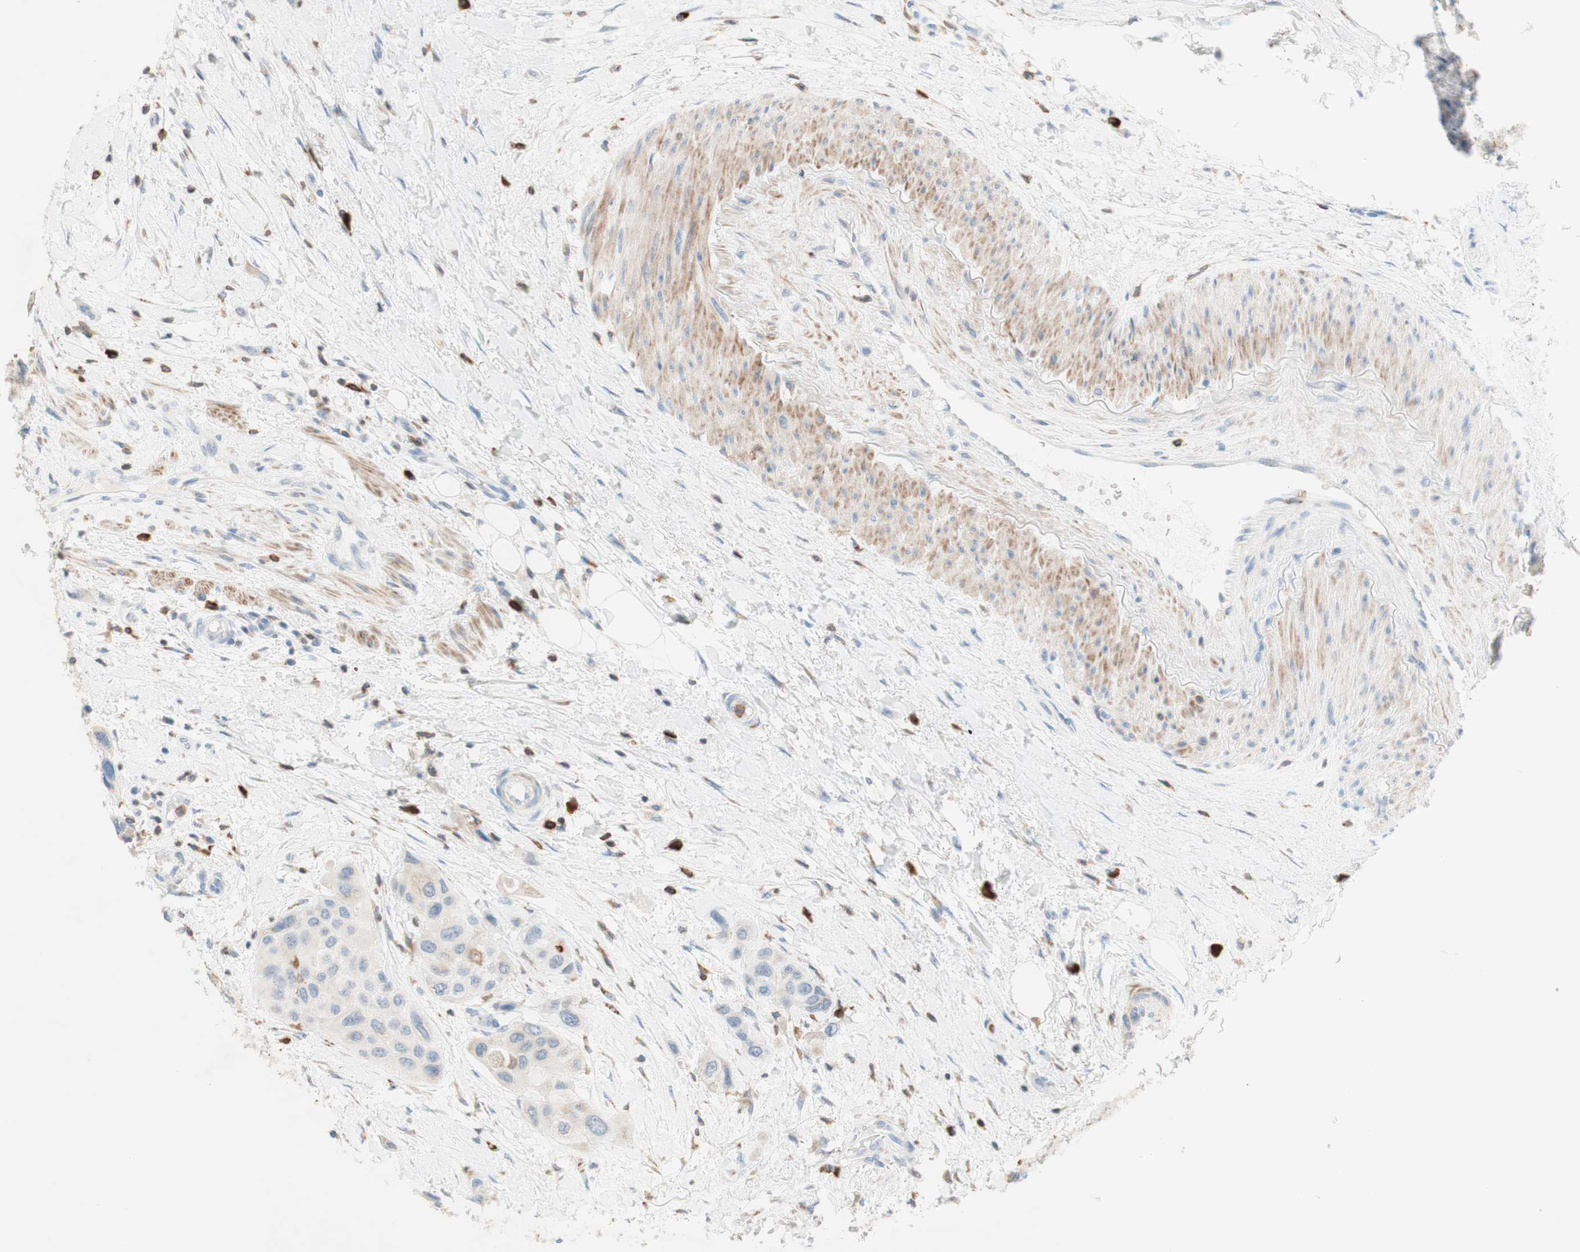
{"staining": {"intensity": "weak", "quantity": "<25%", "location": "cytoplasmic/membranous"}, "tissue": "urothelial cancer", "cell_type": "Tumor cells", "image_type": "cancer", "snomed": [{"axis": "morphology", "description": "Urothelial carcinoma, High grade"}, {"axis": "topography", "description": "Urinary bladder"}], "caption": "High magnification brightfield microscopy of high-grade urothelial carcinoma stained with DAB (brown) and counterstained with hematoxylin (blue): tumor cells show no significant positivity.", "gene": "SPINK6", "patient": {"sex": "female", "age": 56}}